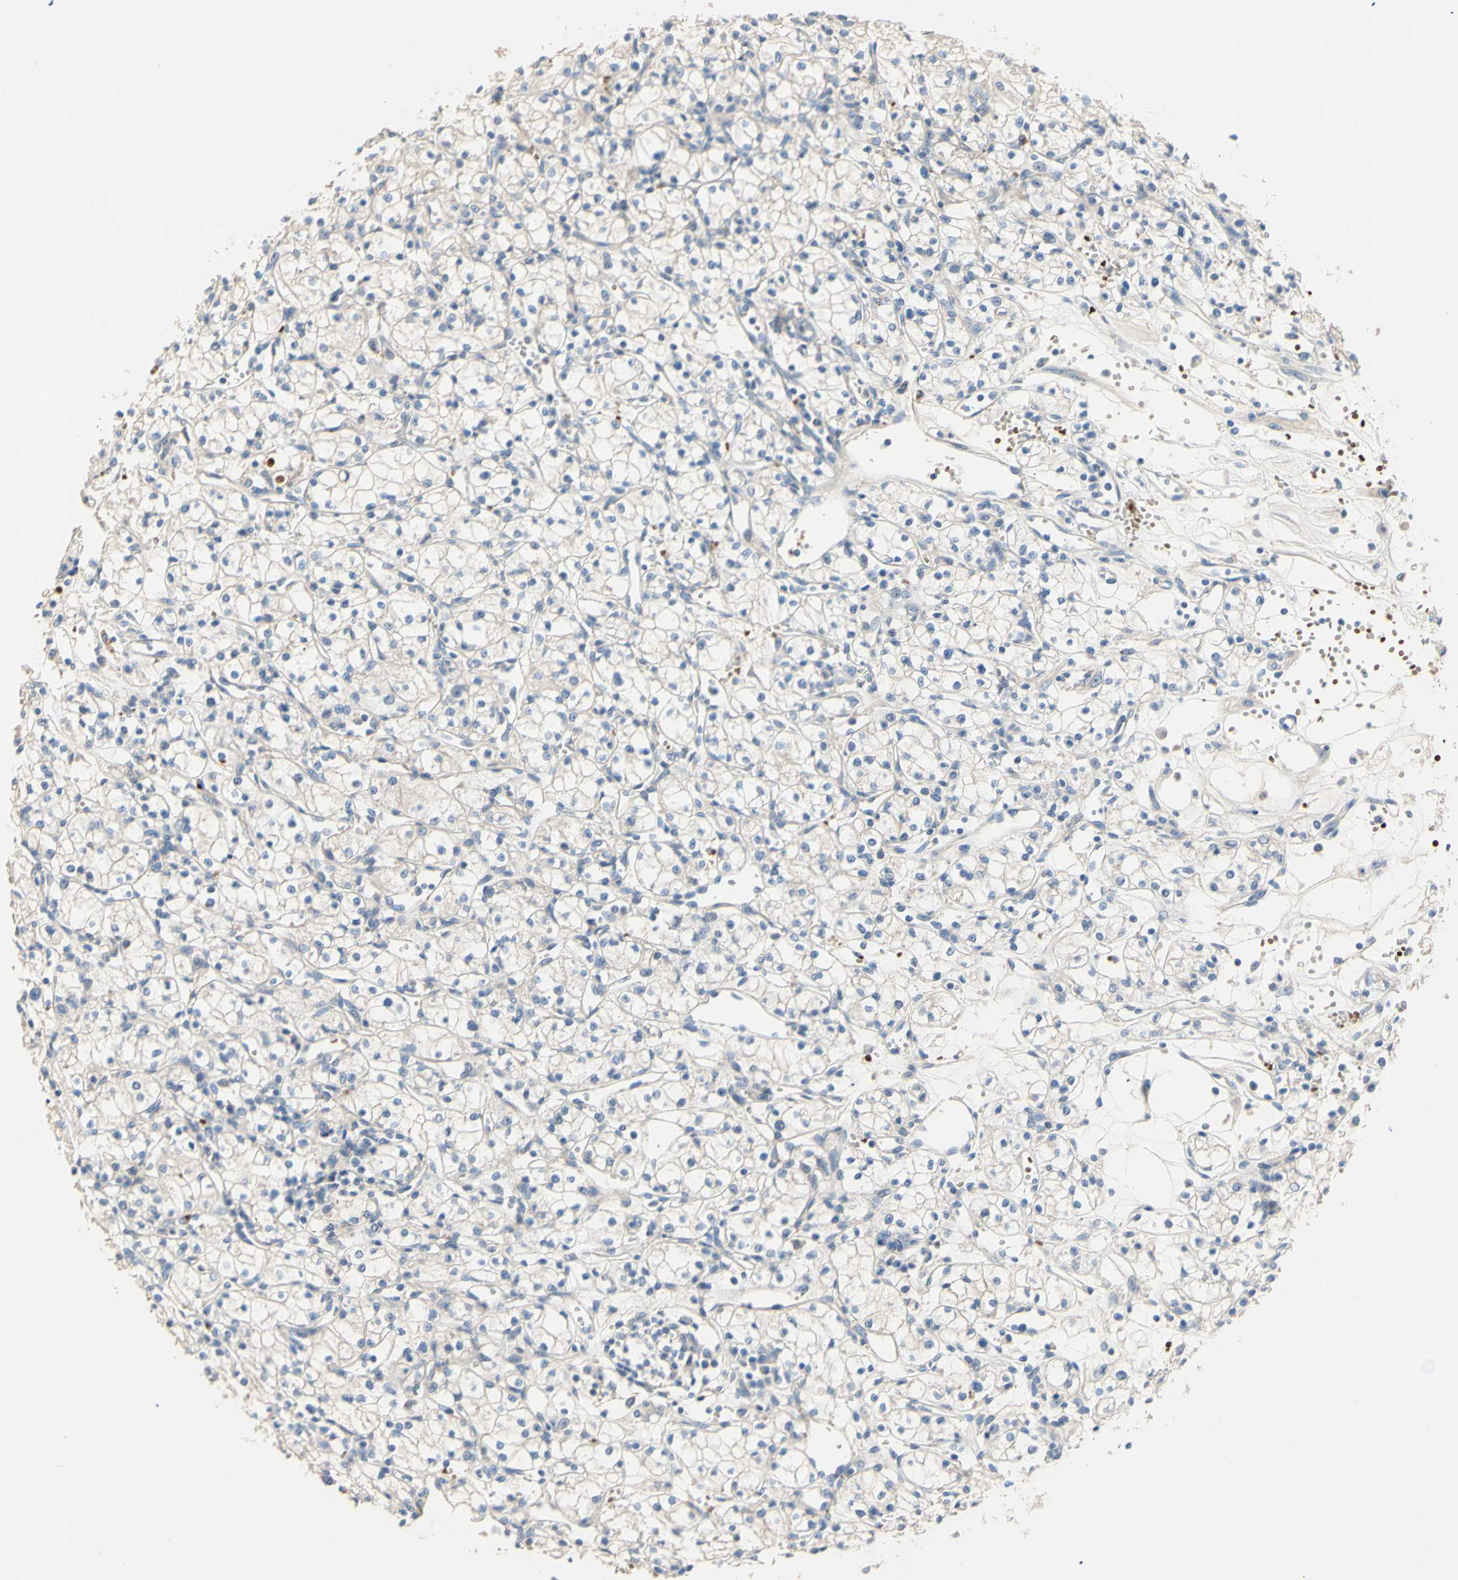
{"staining": {"intensity": "negative", "quantity": "none", "location": "none"}, "tissue": "renal cancer", "cell_type": "Tumor cells", "image_type": "cancer", "snomed": [{"axis": "morphology", "description": "Normal tissue, NOS"}, {"axis": "morphology", "description": "Adenocarcinoma, NOS"}, {"axis": "topography", "description": "Kidney"}], "caption": "An image of human renal cancer is negative for staining in tumor cells.", "gene": "CDON", "patient": {"sex": "male", "age": 59}}